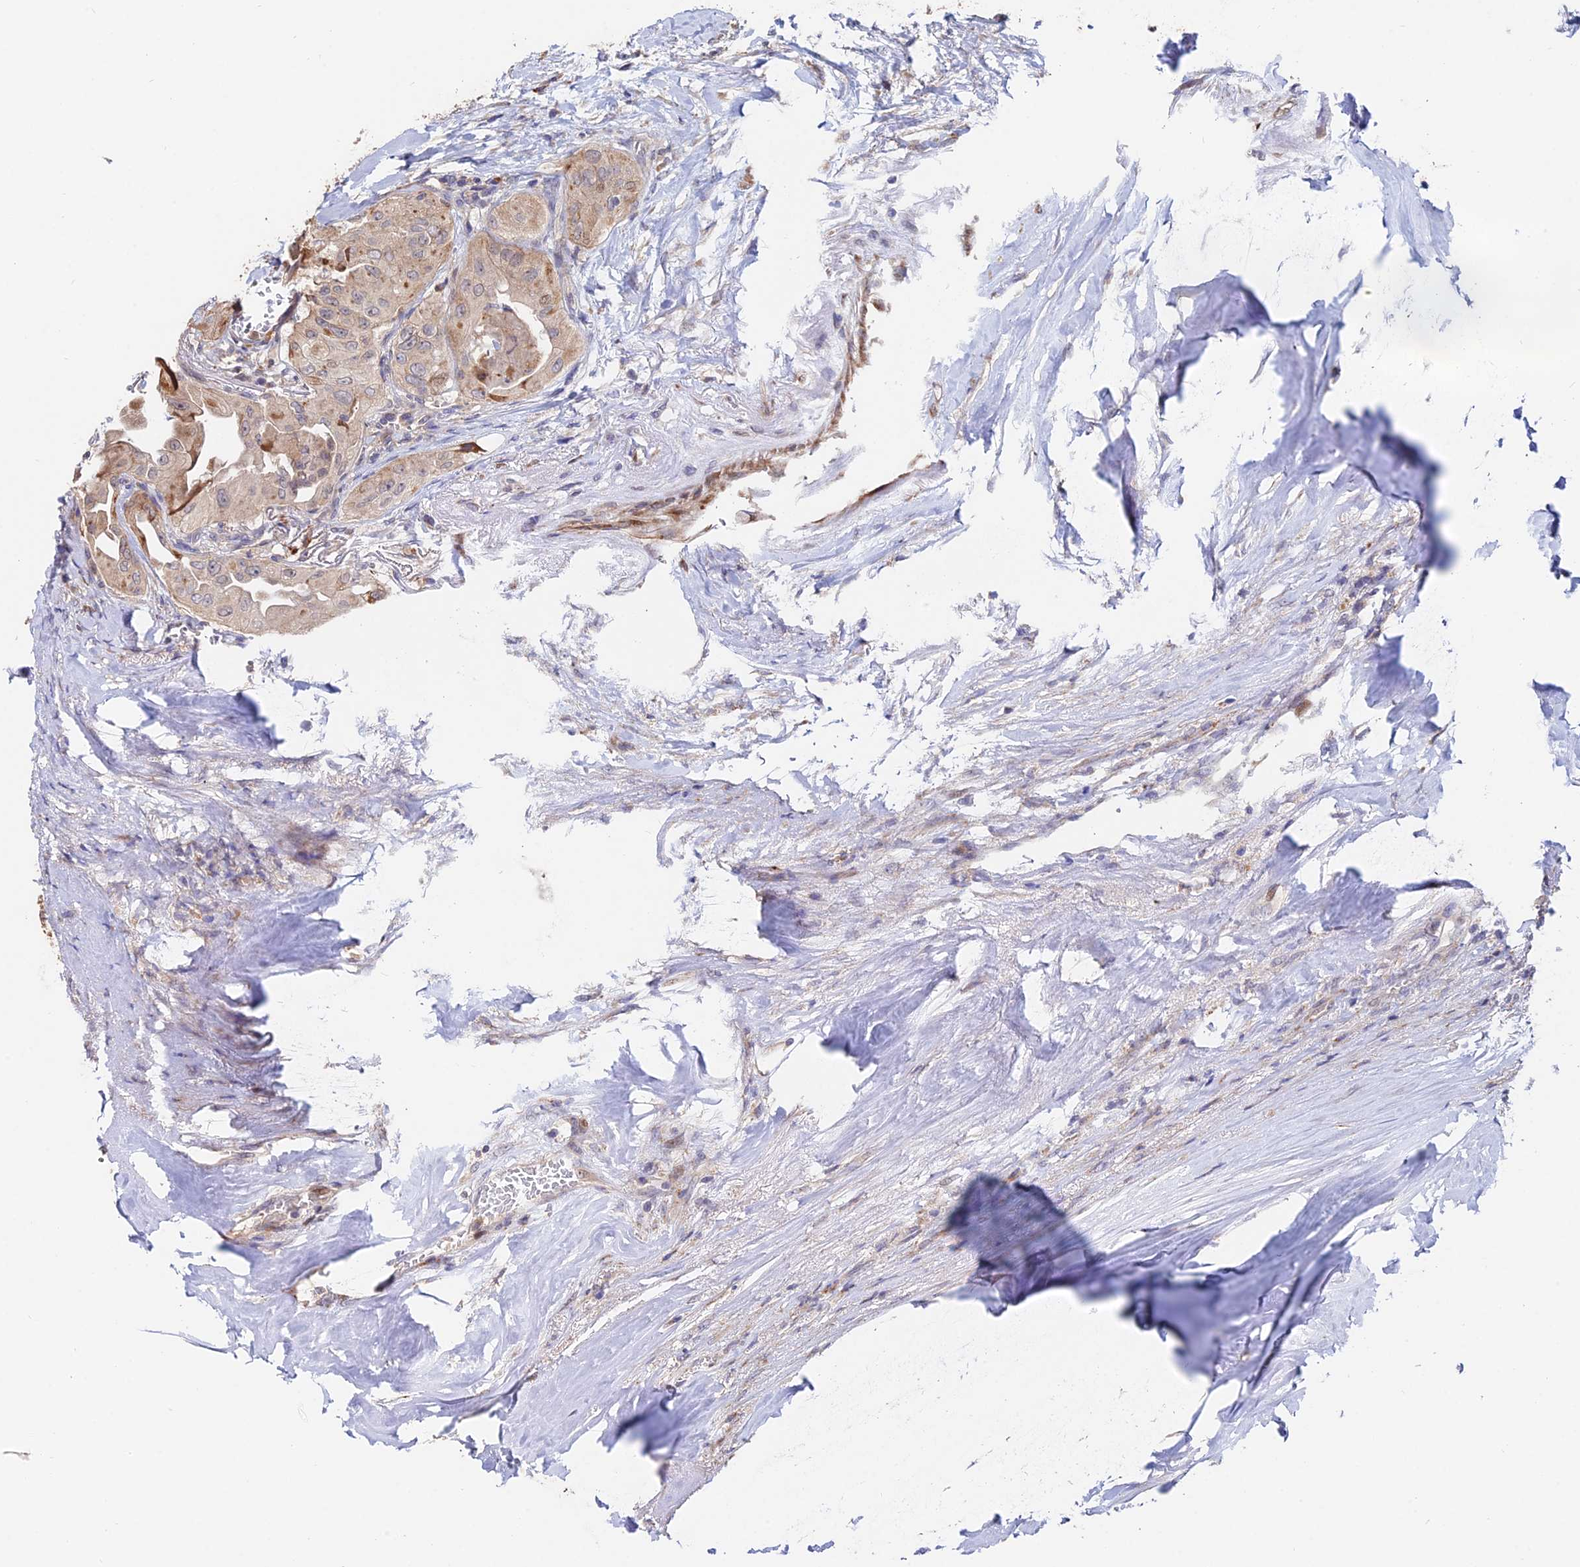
{"staining": {"intensity": "weak", "quantity": ">75%", "location": "cytoplasmic/membranous"}, "tissue": "thyroid cancer", "cell_type": "Tumor cells", "image_type": "cancer", "snomed": [{"axis": "morphology", "description": "Papillary adenocarcinoma, NOS"}, {"axis": "topography", "description": "Thyroid gland"}], "caption": "Immunohistochemical staining of papillary adenocarcinoma (thyroid) shows low levels of weak cytoplasmic/membranous positivity in approximately >75% of tumor cells.", "gene": "ACTR5", "patient": {"sex": "female", "age": 59}}